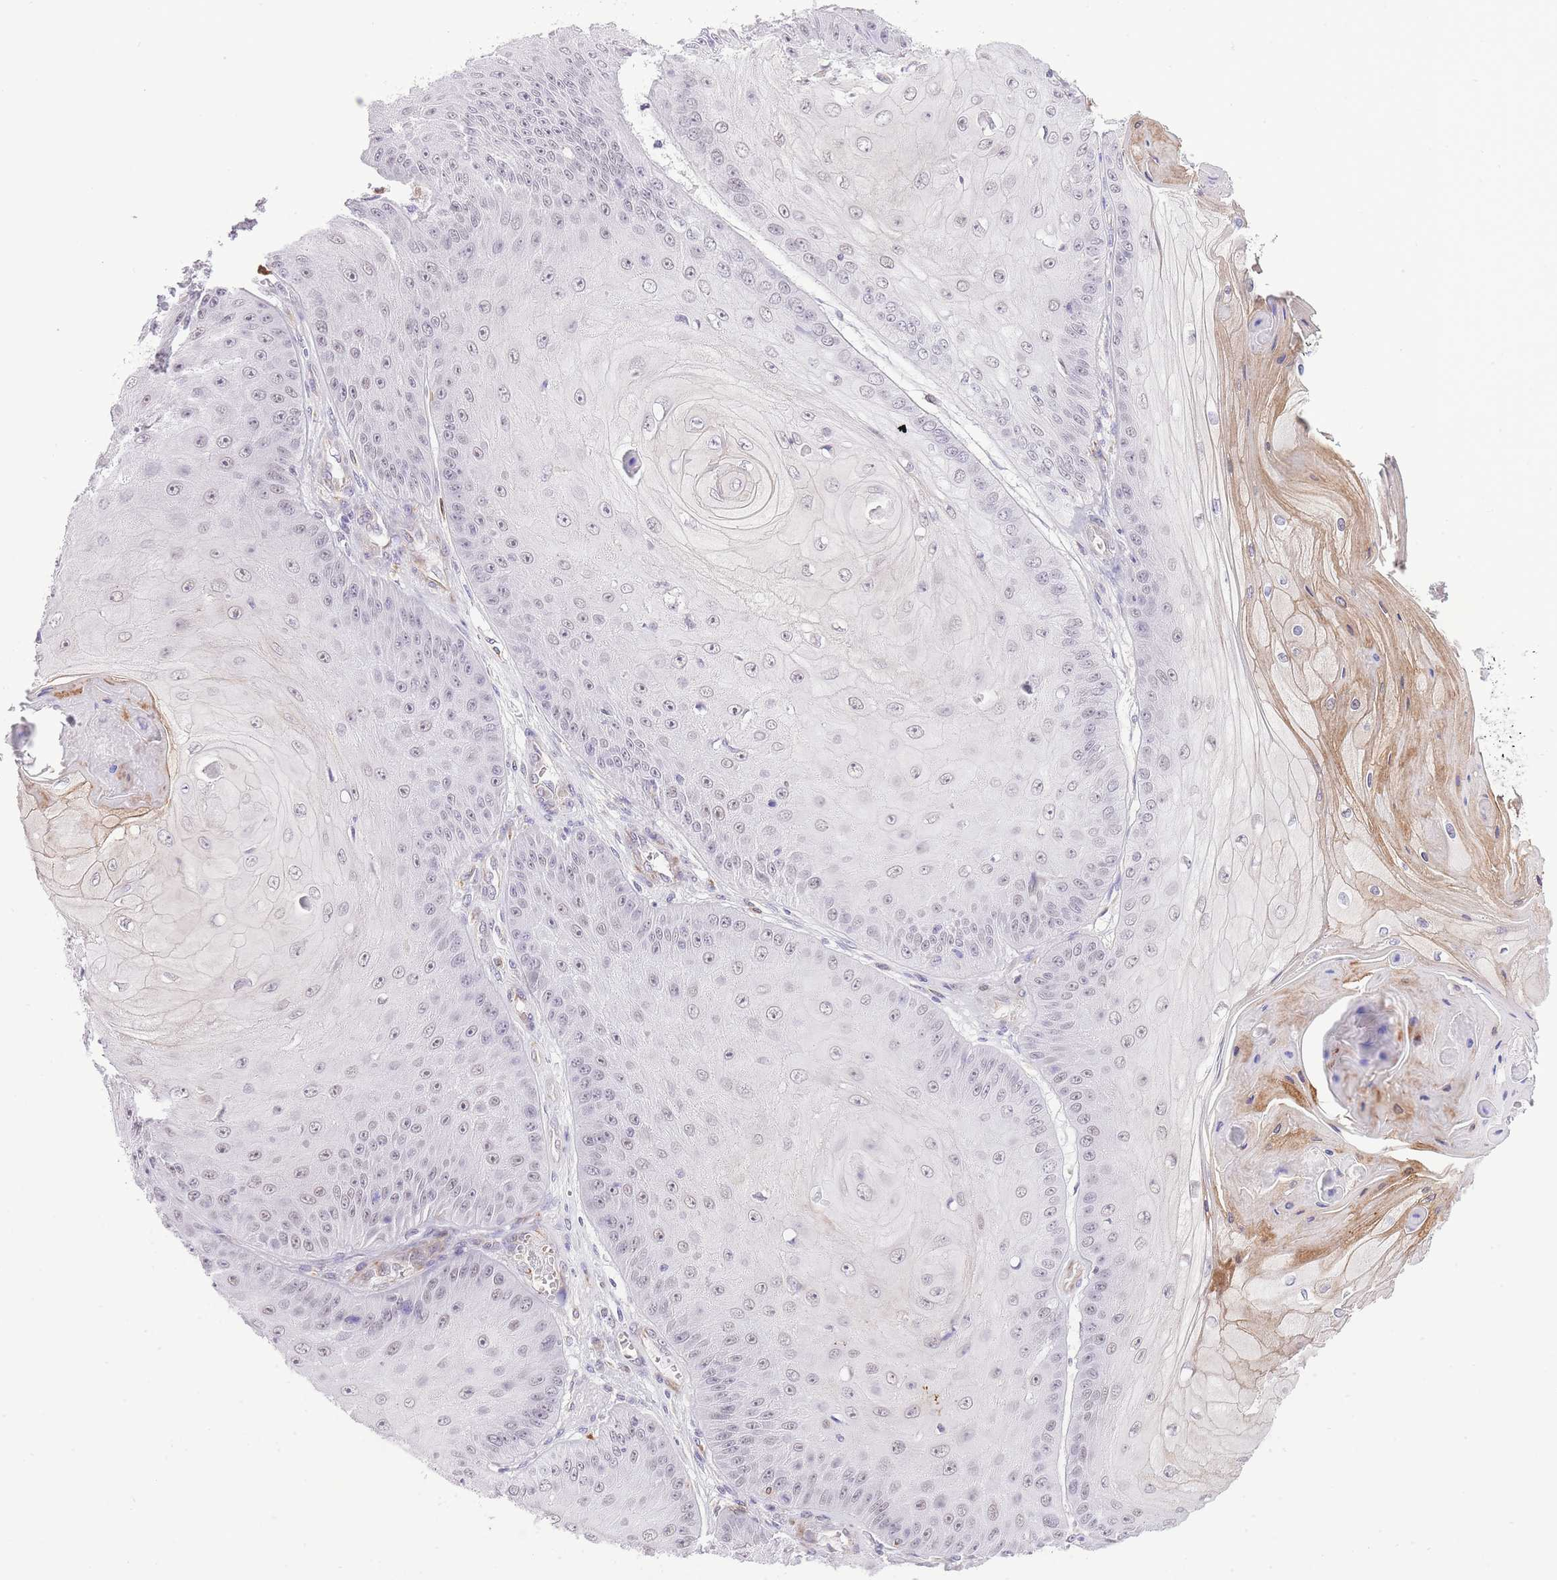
{"staining": {"intensity": "weak", "quantity": "25%-75%", "location": "nuclear"}, "tissue": "skin cancer", "cell_type": "Tumor cells", "image_type": "cancer", "snomed": [{"axis": "morphology", "description": "Squamous cell carcinoma, NOS"}, {"axis": "topography", "description": "Skin"}], "caption": "Immunohistochemistry (DAB) staining of squamous cell carcinoma (skin) demonstrates weak nuclear protein staining in approximately 25%-75% of tumor cells.", "gene": "MEIOSIN", "patient": {"sex": "male", "age": 70}}